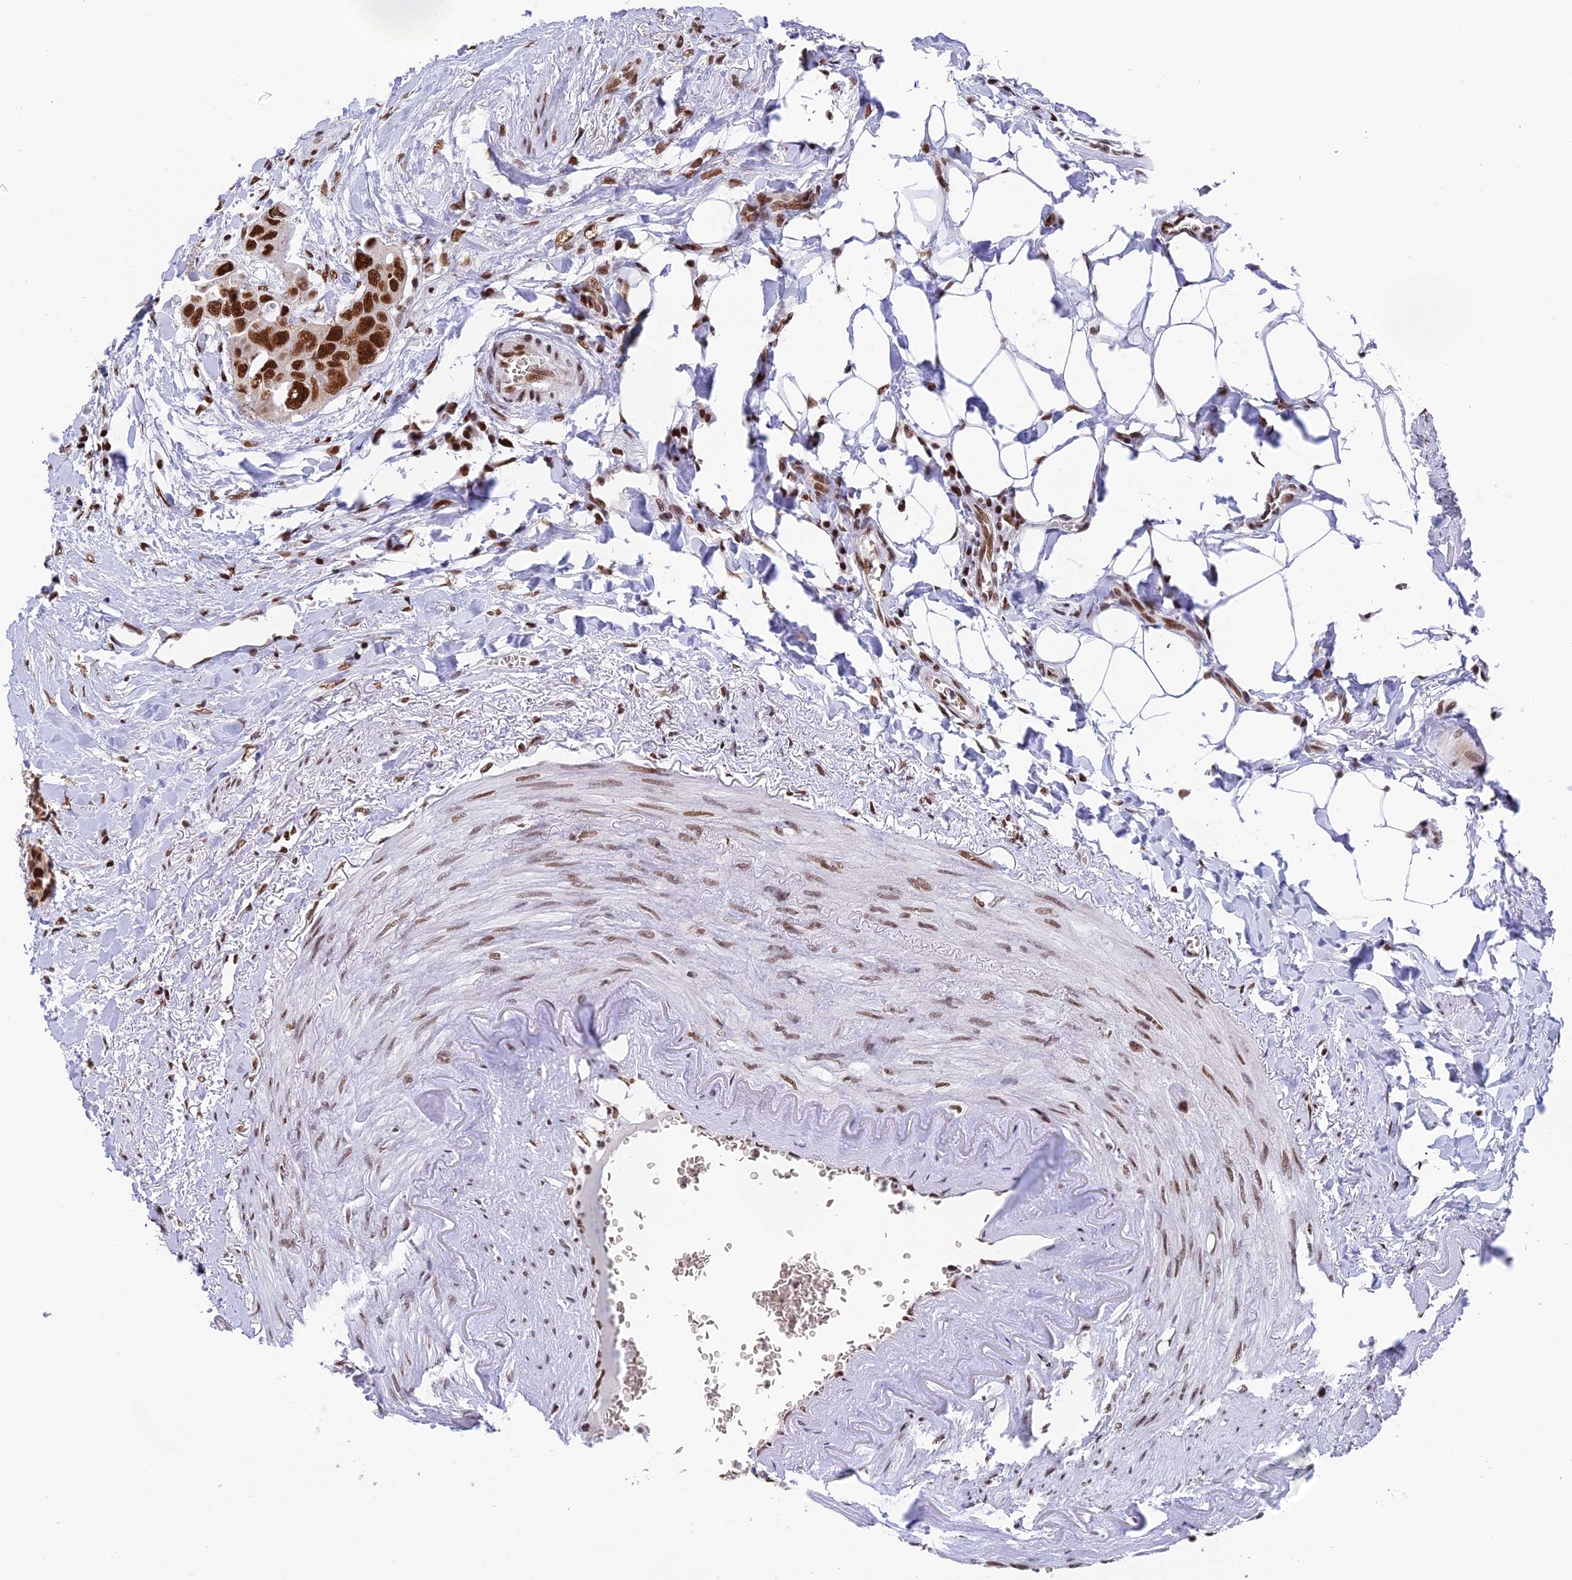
{"staining": {"intensity": "strong", "quantity": ">75%", "location": "nuclear"}, "tissue": "colorectal cancer", "cell_type": "Tumor cells", "image_type": "cancer", "snomed": [{"axis": "morphology", "description": "Adenocarcinoma, NOS"}, {"axis": "topography", "description": "Rectum"}], "caption": "Immunohistochemistry image of neoplastic tissue: human colorectal cancer (adenocarcinoma) stained using immunohistochemistry exhibits high levels of strong protein expression localized specifically in the nuclear of tumor cells, appearing as a nuclear brown color.", "gene": "EEF1AKMT3", "patient": {"sex": "male", "age": 87}}